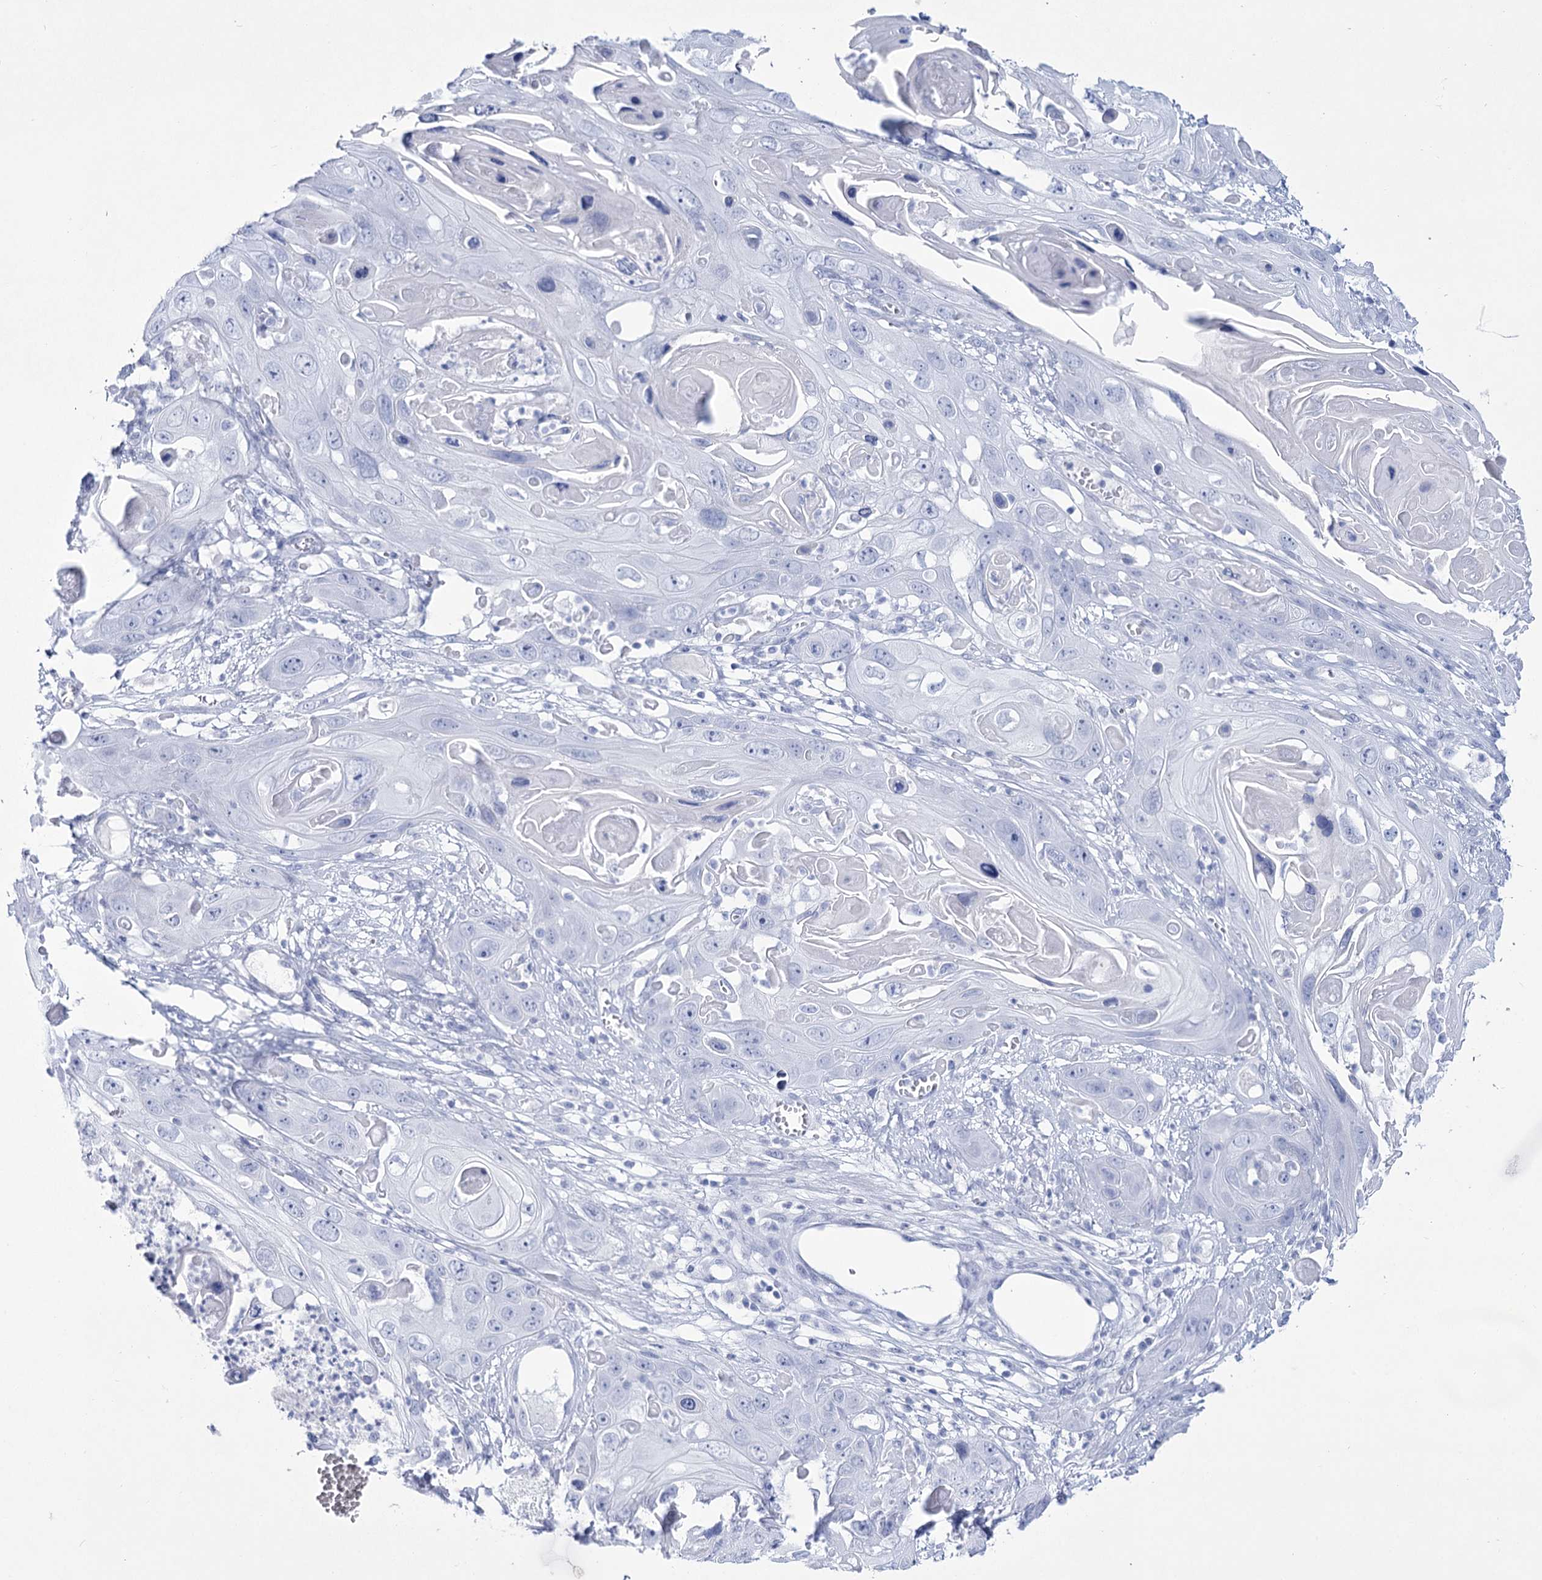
{"staining": {"intensity": "negative", "quantity": "none", "location": "none"}, "tissue": "skin cancer", "cell_type": "Tumor cells", "image_type": "cancer", "snomed": [{"axis": "morphology", "description": "Squamous cell carcinoma, NOS"}, {"axis": "topography", "description": "Skin"}], "caption": "An image of human squamous cell carcinoma (skin) is negative for staining in tumor cells.", "gene": "RNF186", "patient": {"sex": "male", "age": 55}}